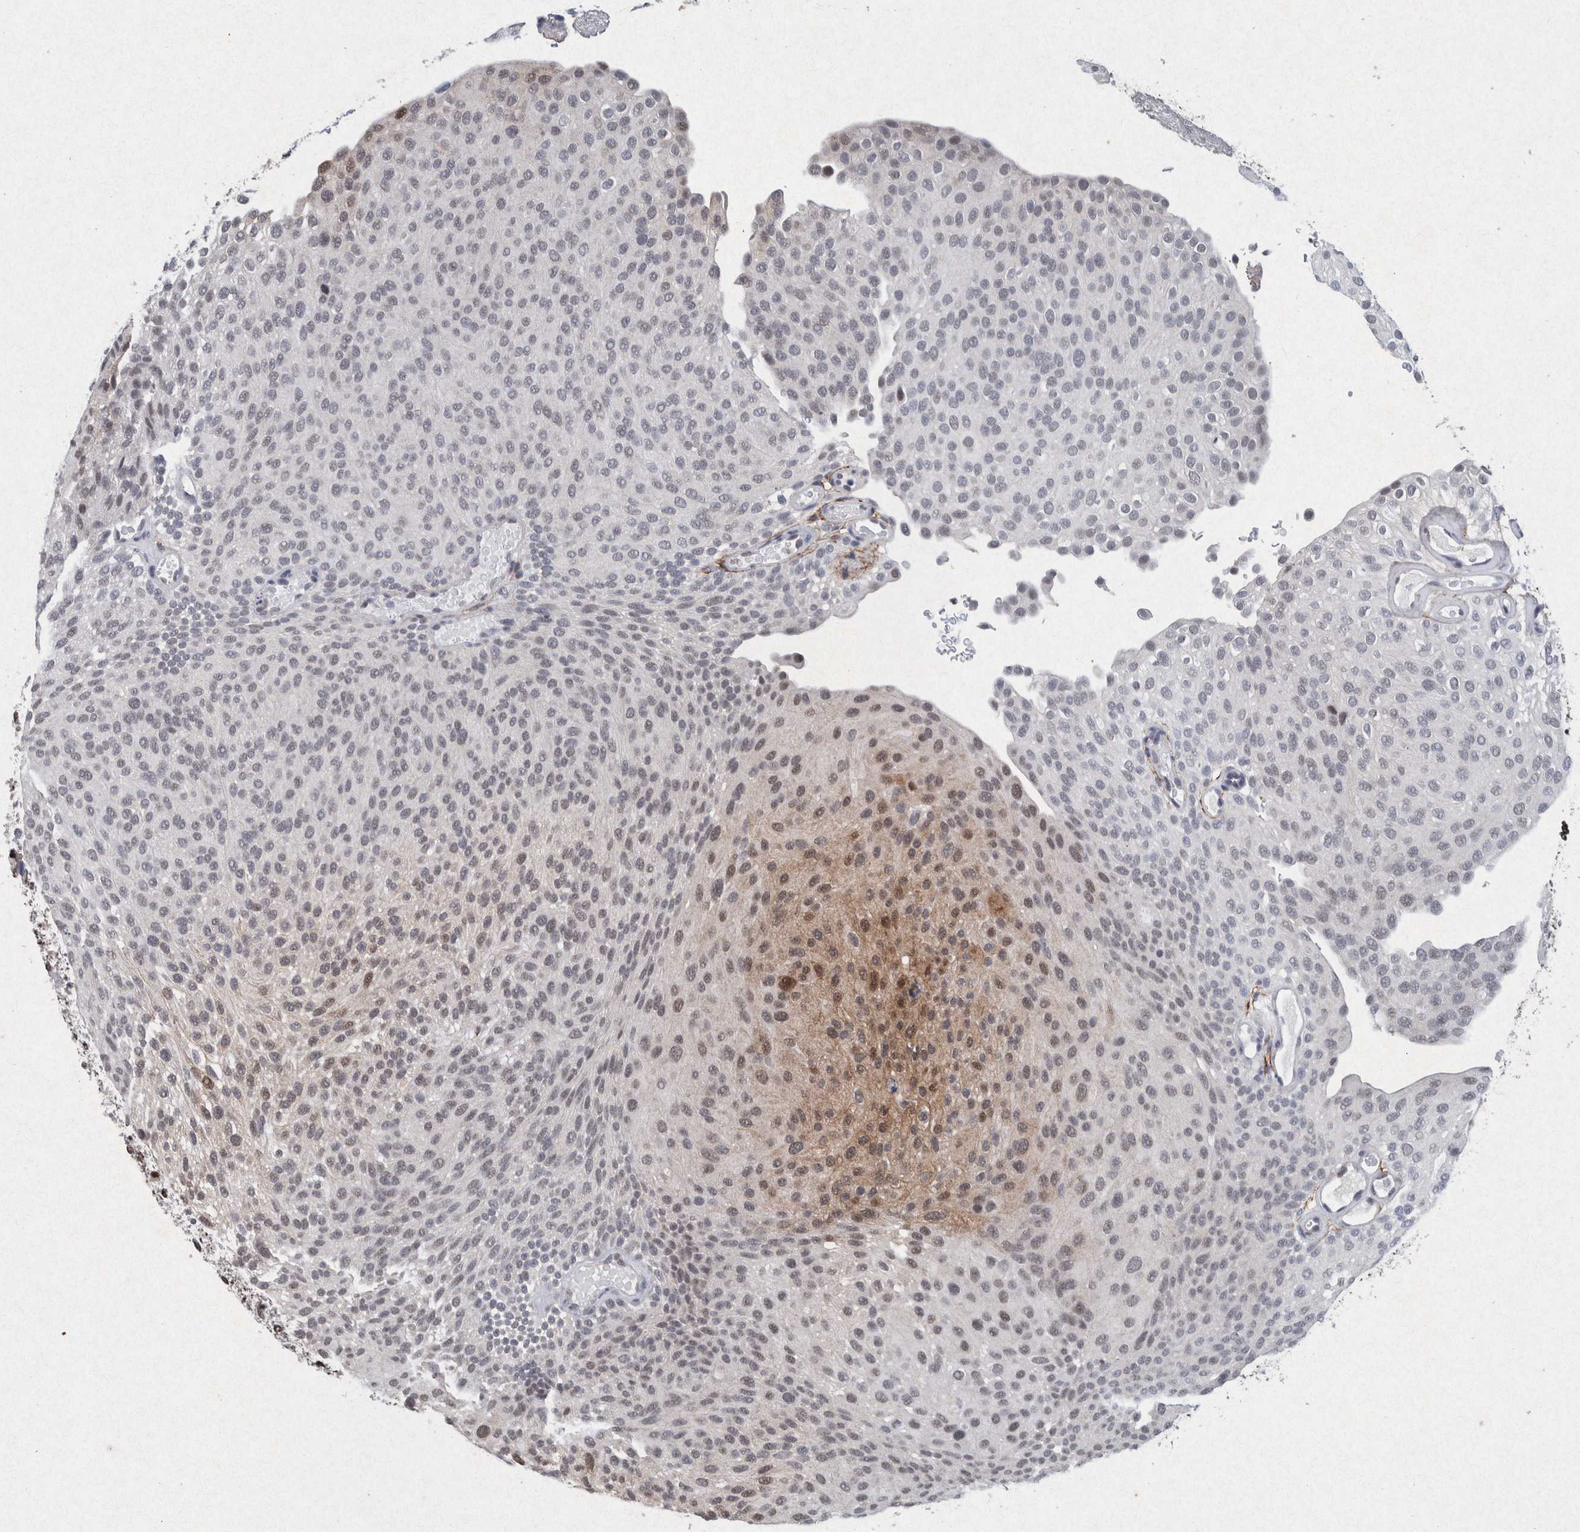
{"staining": {"intensity": "moderate", "quantity": "<25%", "location": "nuclear"}, "tissue": "urothelial cancer", "cell_type": "Tumor cells", "image_type": "cancer", "snomed": [{"axis": "morphology", "description": "Urothelial carcinoma, Low grade"}, {"axis": "topography", "description": "Urinary bladder"}], "caption": "Human urothelial carcinoma (low-grade) stained for a protein (brown) exhibits moderate nuclear positive staining in about <25% of tumor cells.", "gene": "TAF10", "patient": {"sex": "male", "age": 78}}